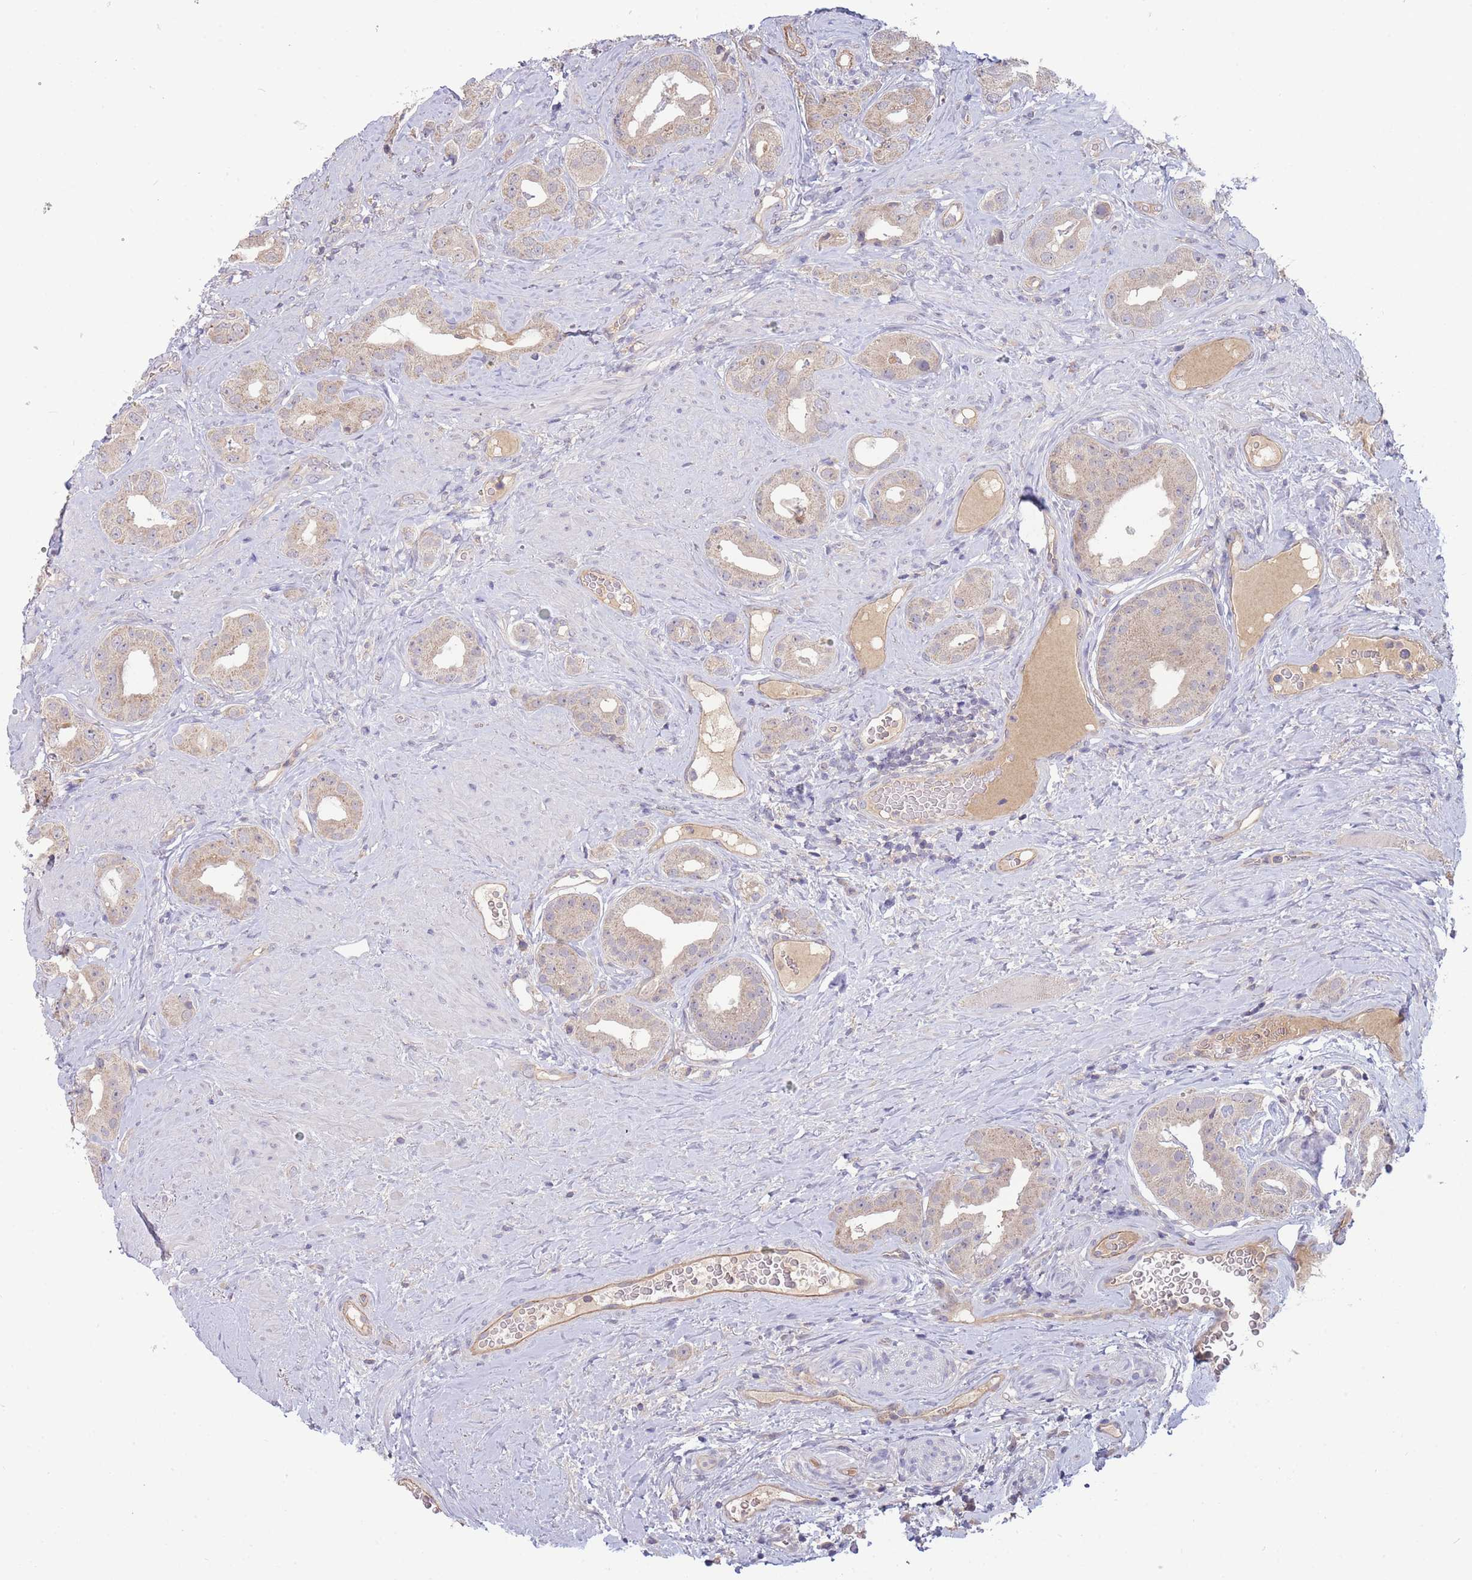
{"staining": {"intensity": "weak", "quantity": "<25%", "location": "cytoplasmic/membranous"}, "tissue": "prostate cancer", "cell_type": "Tumor cells", "image_type": "cancer", "snomed": [{"axis": "morphology", "description": "Adenocarcinoma, High grade"}, {"axis": "topography", "description": "Prostate"}], "caption": "Tumor cells are negative for brown protein staining in prostate cancer.", "gene": "NDUFAF5", "patient": {"sex": "male", "age": 63}}